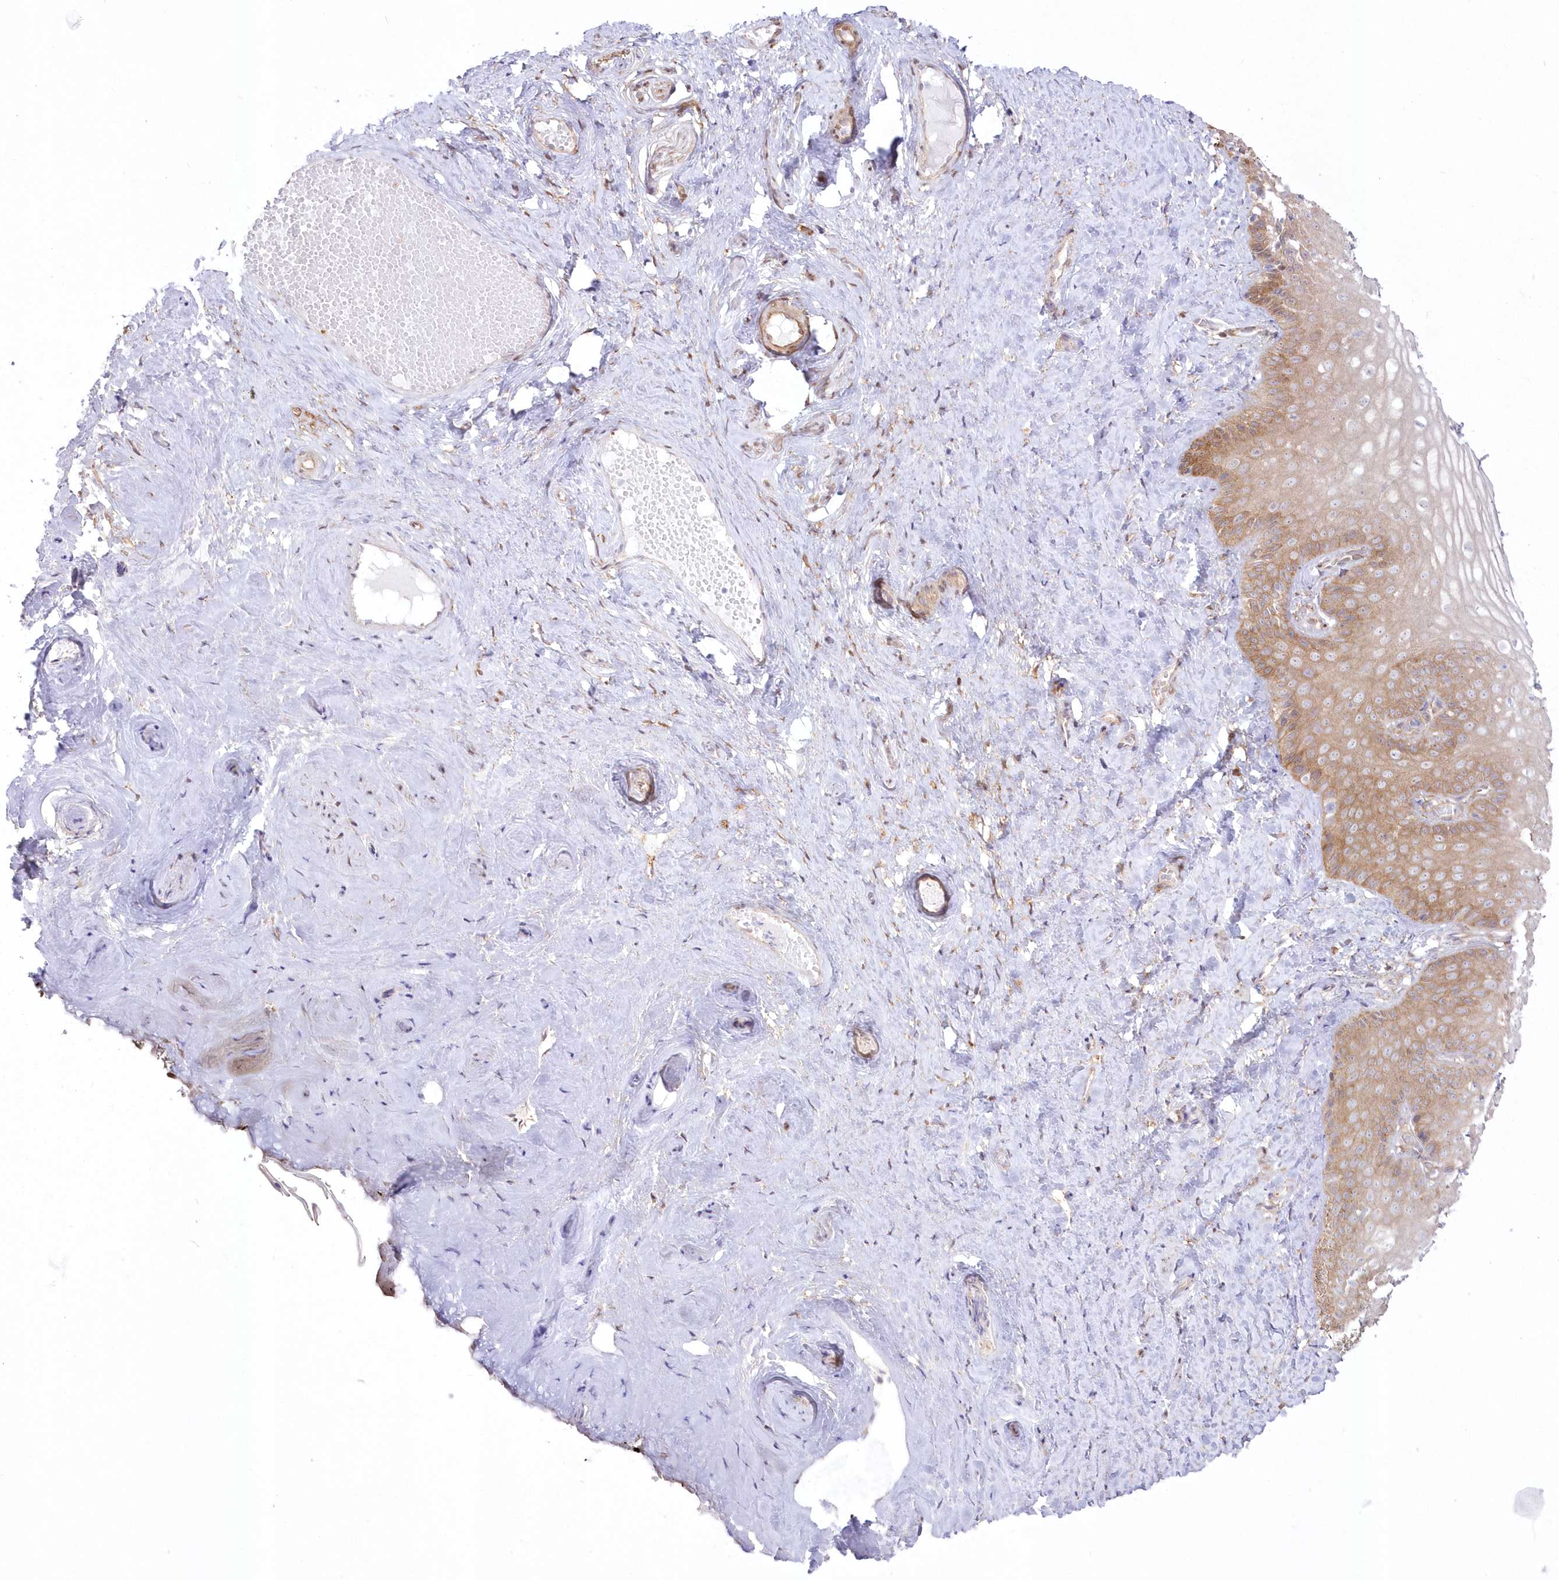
{"staining": {"intensity": "moderate", "quantity": "25%-75%", "location": "cytoplasmic/membranous"}, "tissue": "vagina", "cell_type": "Squamous epithelial cells", "image_type": "normal", "snomed": [{"axis": "morphology", "description": "Normal tissue, NOS"}, {"axis": "topography", "description": "Vagina"}, {"axis": "topography", "description": "Cervix"}], "caption": "Immunohistochemical staining of normal vagina exhibits medium levels of moderate cytoplasmic/membranous staining in about 25%-75% of squamous epithelial cells. The staining was performed using DAB, with brown indicating positive protein expression. Nuclei are stained blue with hematoxylin.", "gene": "SH3PXD2B", "patient": {"sex": "female", "age": 40}}